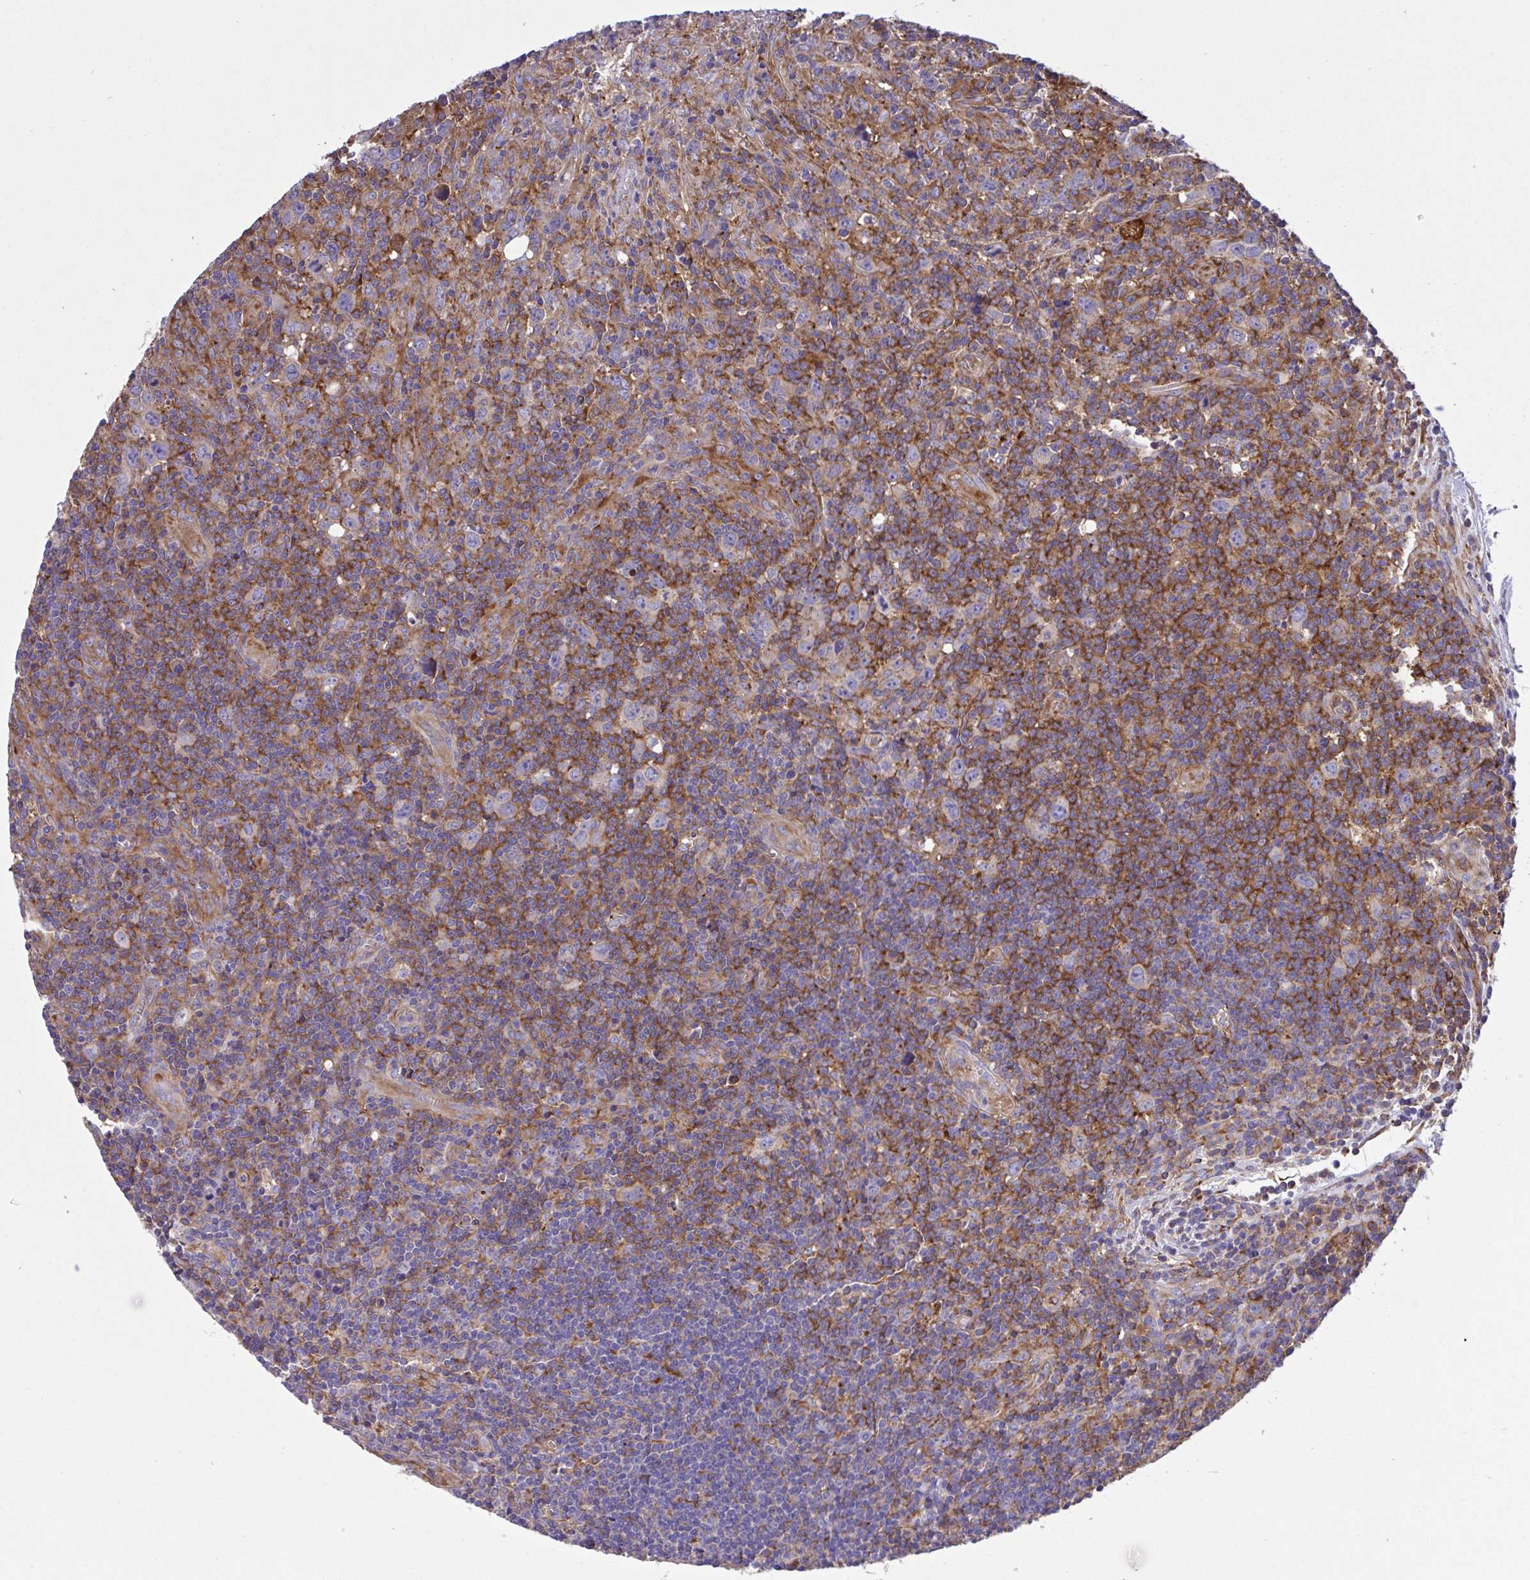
{"staining": {"intensity": "negative", "quantity": "none", "location": "none"}, "tissue": "lymphoma", "cell_type": "Tumor cells", "image_type": "cancer", "snomed": [{"axis": "morphology", "description": "Hodgkin's disease, NOS"}, {"axis": "topography", "description": "Lymph node"}], "caption": "Tumor cells are negative for protein expression in human Hodgkin's disease.", "gene": "OR51M1", "patient": {"sex": "female", "age": 18}}